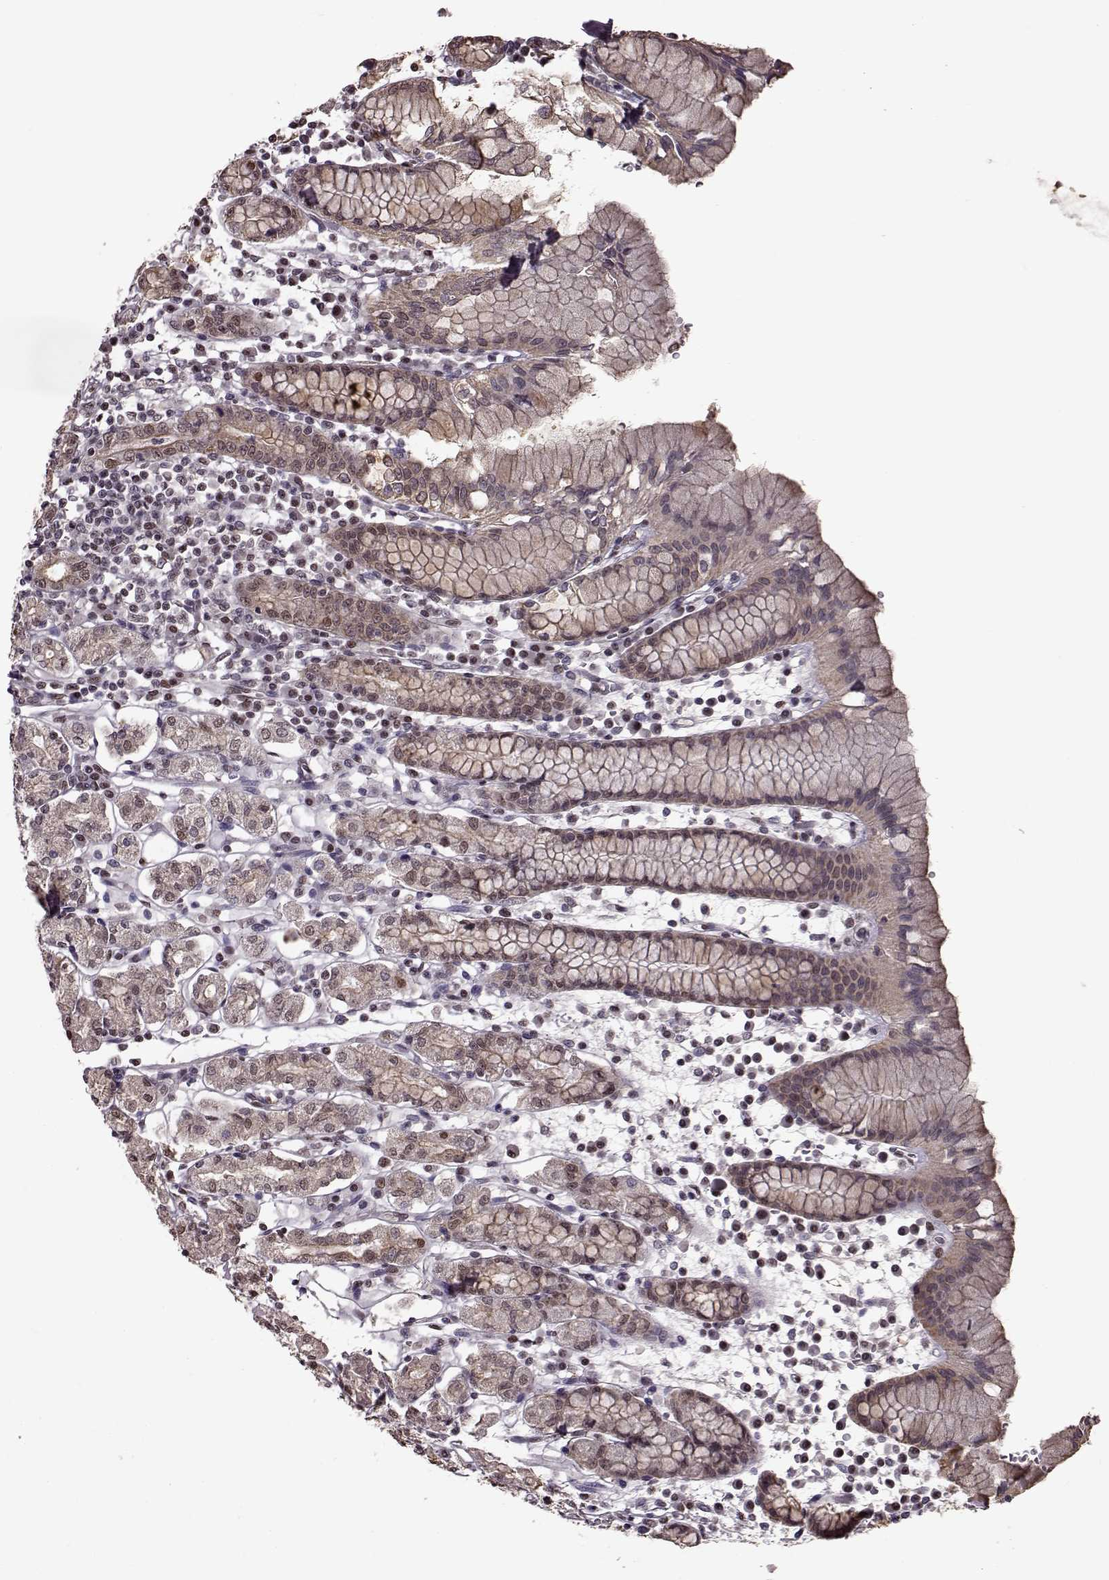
{"staining": {"intensity": "moderate", "quantity": "<25%", "location": "nuclear"}, "tissue": "stomach", "cell_type": "Glandular cells", "image_type": "normal", "snomed": [{"axis": "morphology", "description": "Normal tissue, NOS"}, {"axis": "topography", "description": "Stomach, upper"}, {"axis": "topography", "description": "Stomach"}], "caption": "The histopathology image shows immunohistochemical staining of benign stomach. There is moderate nuclear expression is present in about <25% of glandular cells.", "gene": "FTO", "patient": {"sex": "male", "age": 62}}